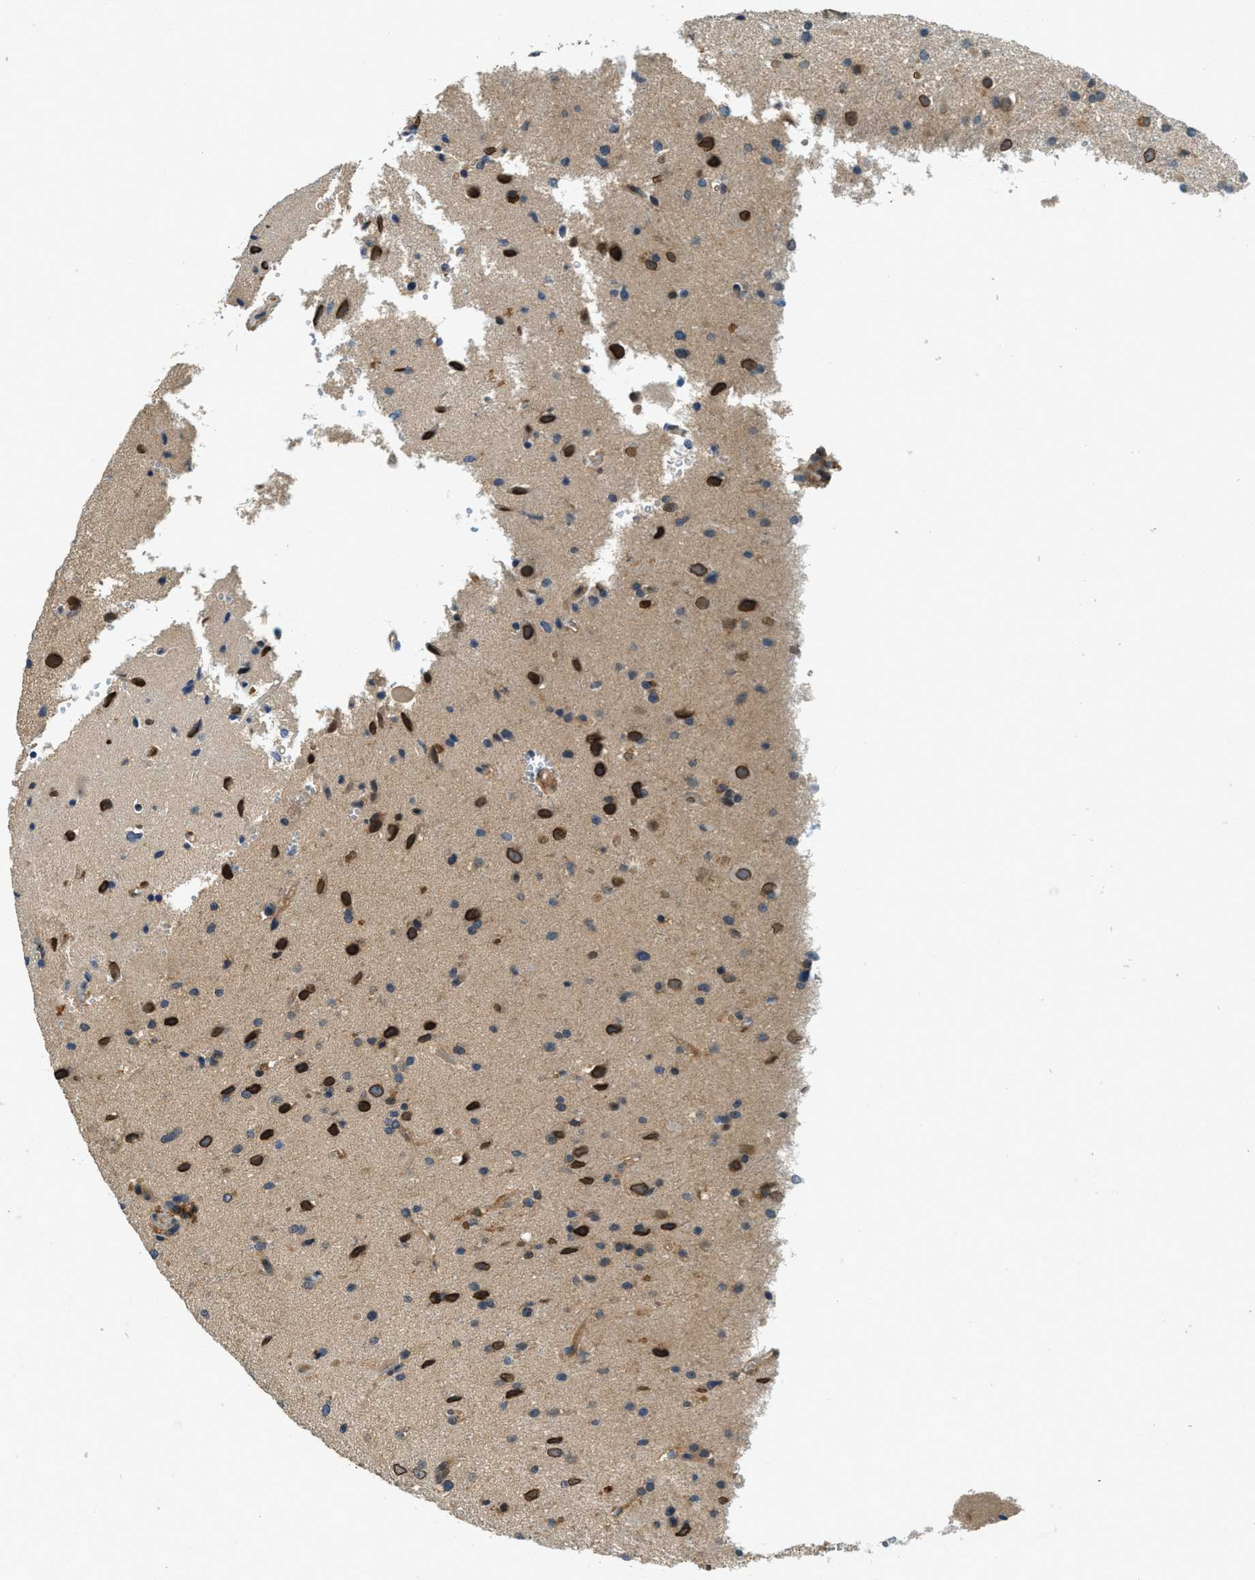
{"staining": {"intensity": "strong", "quantity": "25%-75%", "location": "nuclear"}, "tissue": "glioma", "cell_type": "Tumor cells", "image_type": "cancer", "snomed": [{"axis": "morphology", "description": "Glioma, malignant, High grade"}, {"axis": "topography", "description": "Brain"}], "caption": "Brown immunohistochemical staining in malignant high-grade glioma demonstrates strong nuclear expression in approximately 25%-75% of tumor cells.", "gene": "GMPPB", "patient": {"sex": "male", "age": 33}}